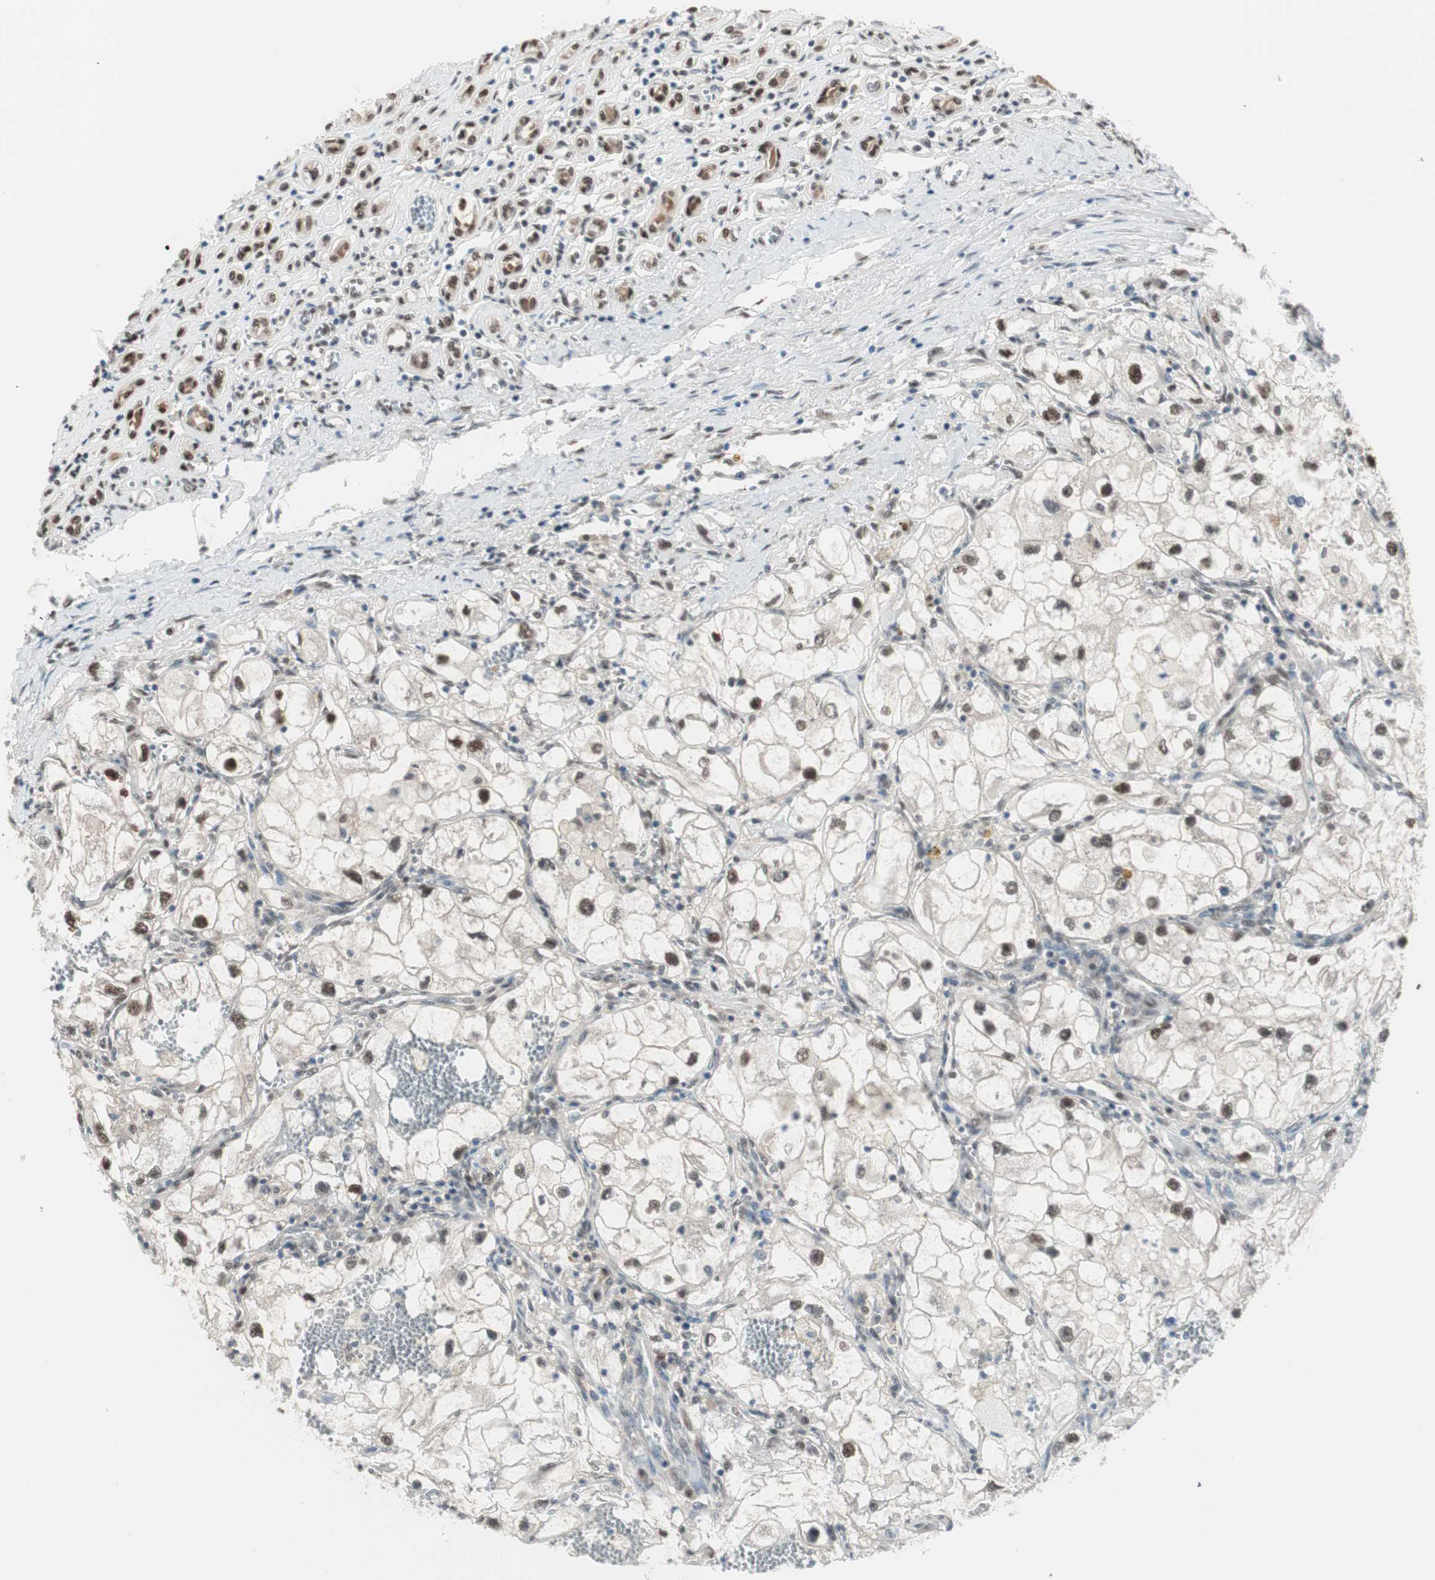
{"staining": {"intensity": "moderate", "quantity": "25%-75%", "location": "nuclear"}, "tissue": "renal cancer", "cell_type": "Tumor cells", "image_type": "cancer", "snomed": [{"axis": "morphology", "description": "Adenocarcinoma, NOS"}, {"axis": "topography", "description": "Kidney"}], "caption": "The histopathology image shows immunohistochemical staining of adenocarcinoma (renal). There is moderate nuclear expression is present in about 25%-75% of tumor cells.", "gene": "LONP2", "patient": {"sex": "female", "age": 70}}